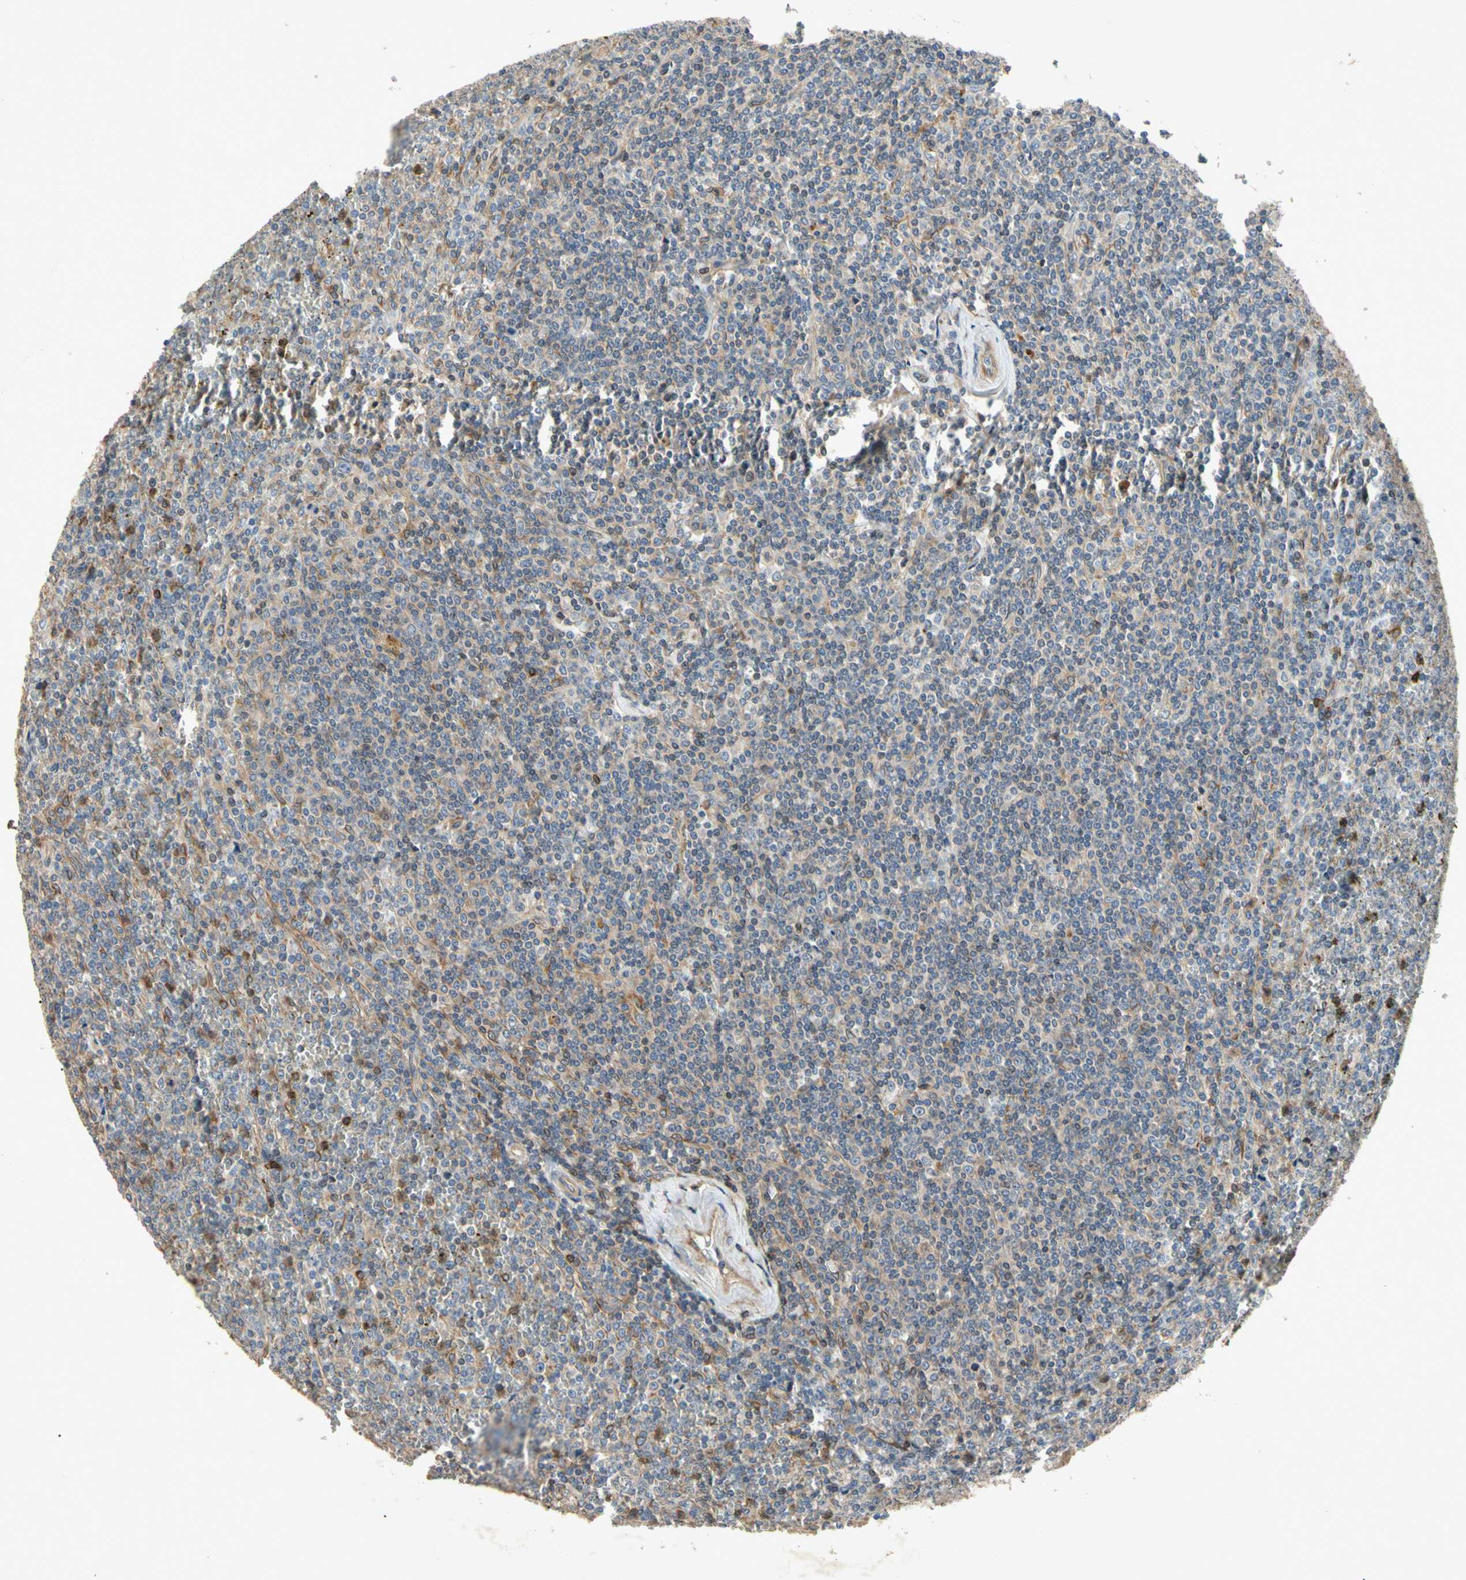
{"staining": {"intensity": "negative", "quantity": "none", "location": "none"}, "tissue": "lymphoma", "cell_type": "Tumor cells", "image_type": "cancer", "snomed": [{"axis": "morphology", "description": "Malignant lymphoma, non-Hodgkin's type, Low grade"}, {"axis": "topography", "description": "Spleen"}], "caption": "IHC image of neoplastic tissue: malignant lymphoma, non-Hodgkin's type (low-grade) stained with DAB exhibits no significant protein staining in tumor cells.", "gene": "CRTAC1", "patient": {"sex": "female", "age": 19}}